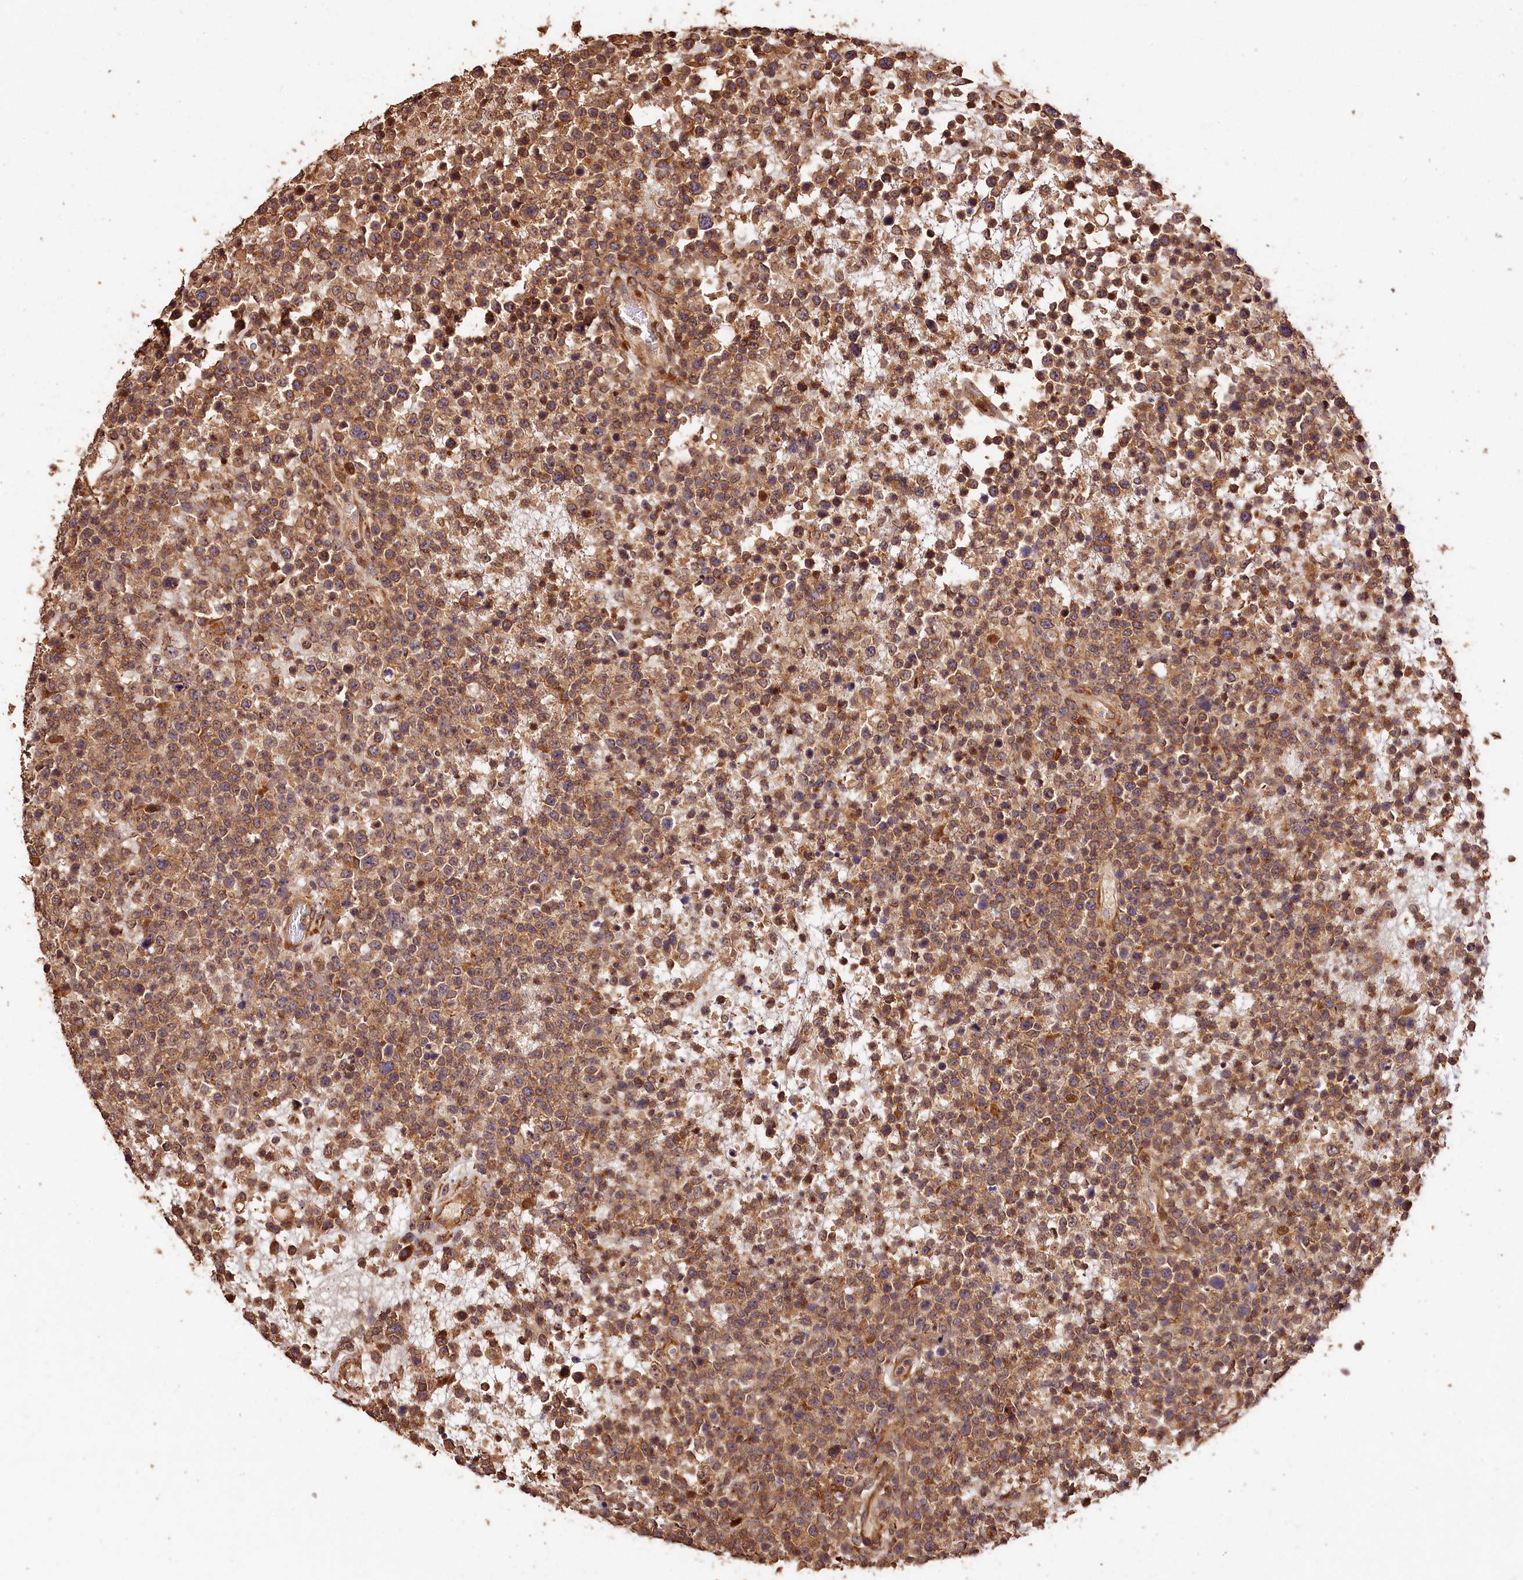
{"staining": {"intensity": "moderate", "quantity": ">75%", "location": "cytoplasmic/membranous"}, "tissue": "lymphoma", "cell_type": "Tumor cells", "image_type": "cancer", "snomed": [{"axis": "morphology", "description": "Malignant lymphoma, non-Hodgkin's type, High grade"}, {"axis": "topography", "description": "Colon"}], "caption": "Lymphoma tissue shows moderate cytoplasmic/membranous expression in about >75% of tumor cells, visualized by immunohistochemistry.", "gene": "KPTN", "patient": {"sex": "female", "age": 53}}